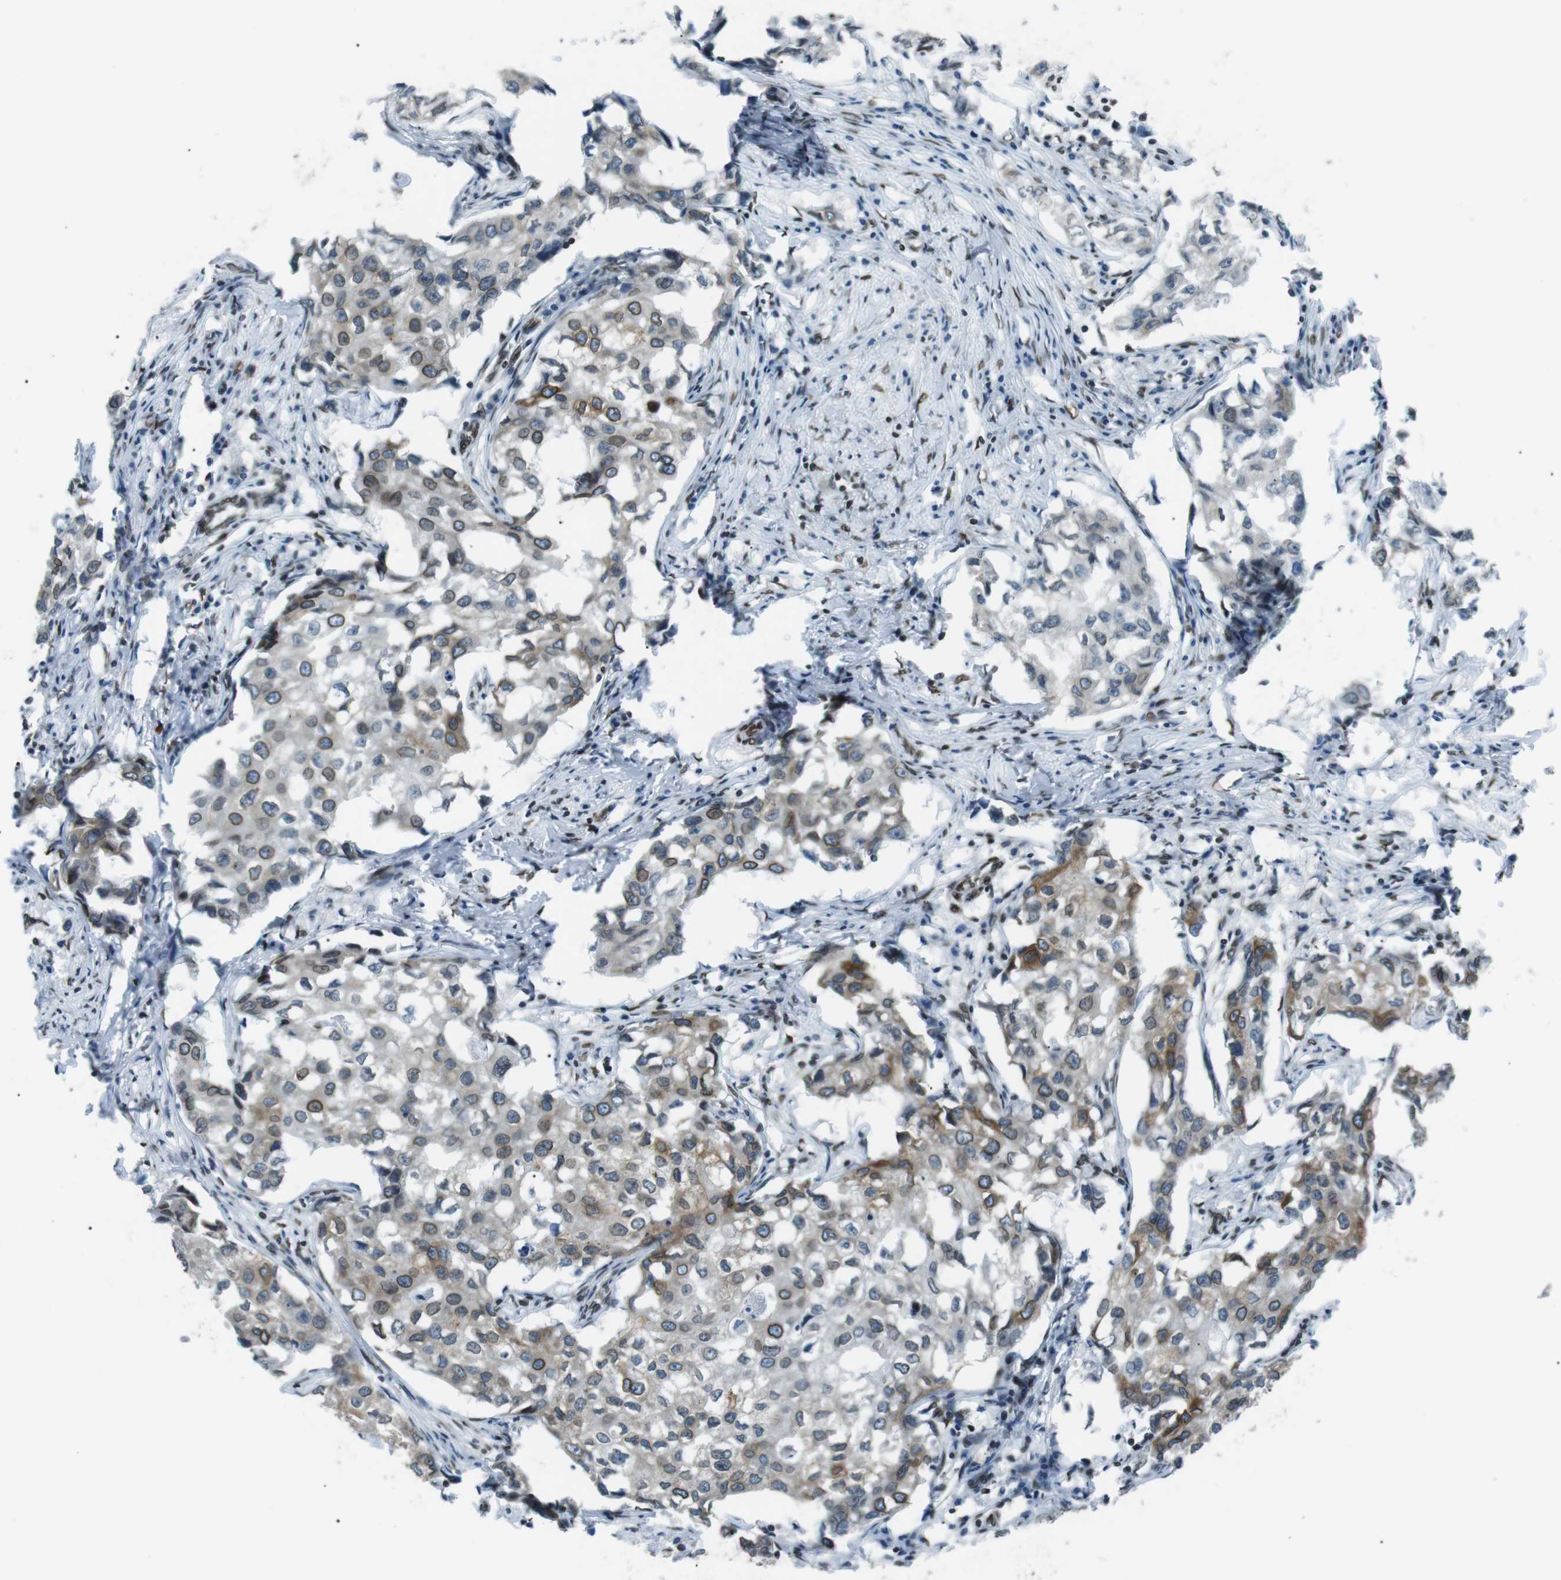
{"staining": {"intensity": "moderate", "quantity": "25%-75%", "location": "cytoplasmic/membranous,nuclear"}, "tissue": "breast cancer", "cell_type": "Tumor cells", "image_type": "cancer", "snomed": [{"axis": "morphology", "description": "Duct carcinoma"}, {"axis": "topography", "description": "Breast"}], "caption": "Intraductal carcinoma (breast) stained for a protein (brown) reveals moderate cytoplasmic/membranous and nuclear positive expression in approximately 25%-75% of tumor cells.", "gene": "TMX4", "patient": {"sex": "female", "age": 27}}